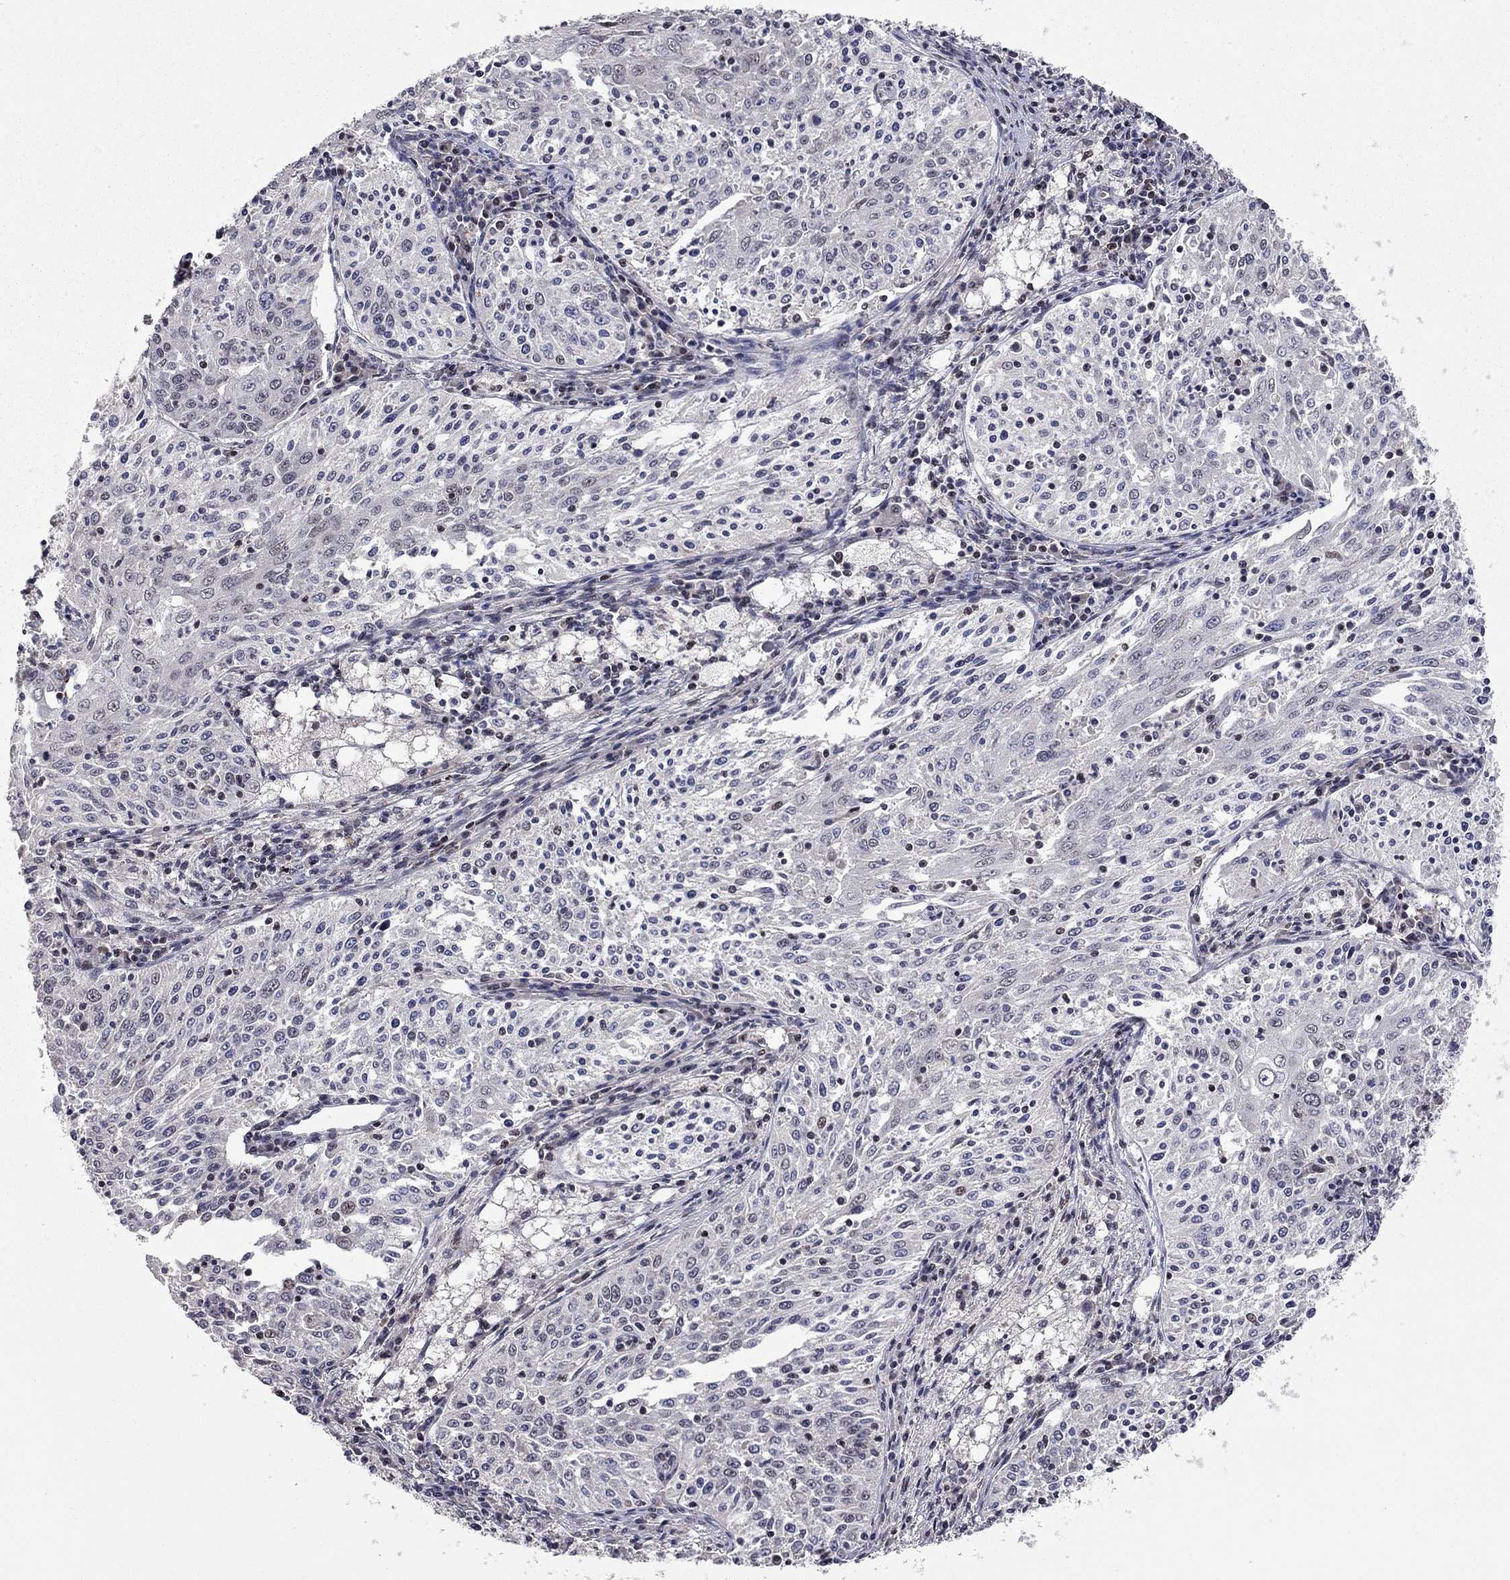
{"staining": {"intensity": "weak", "quantity": "<25%", "location": "nuclear"}, "tissue": "cervical cancer", "cell_type": "Tumor cells", "image_type": "cancer", "snomed": [{"axis": "morphology", "description": "Squamous cell carcinoma, NOS"}, {"axis": "topography", "description": "Cervix"}], "caption": "Immunohistochemistry (IHC) image of neoplastic tissue: human cervical cancer stained with DAB (3,3'-diaminobenzidine) shows no significant protein positivity in tumor cells.", "gene": "HDAC3", "patient": {"sex": "female", "age": 41}}